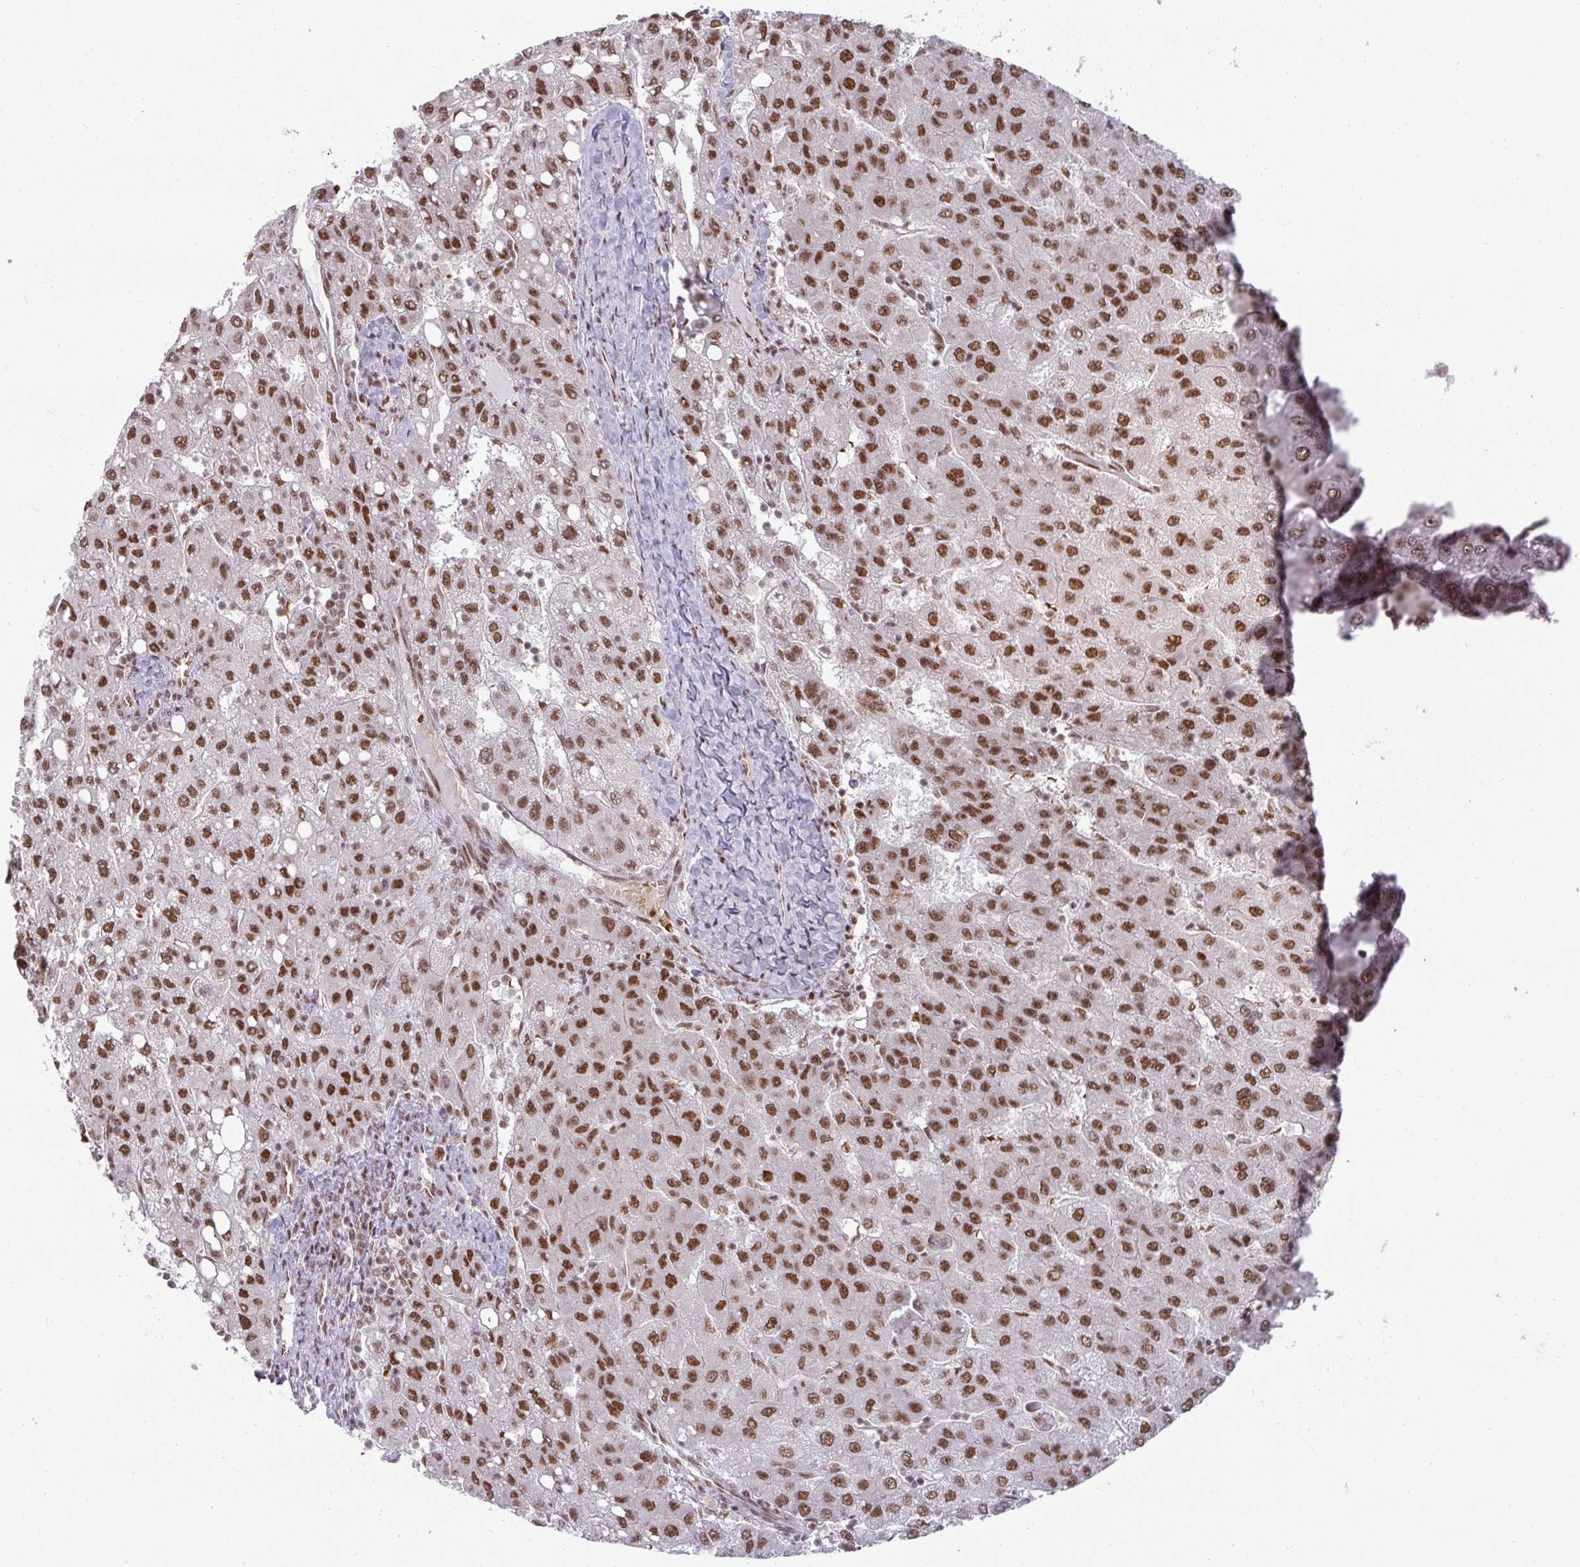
{"staining": {"intensity": "moderate", "quantity": ">75%", "location": "nuclear"}, "tissue": "liver cancer", "cell_type": "Tumor cells", "image_type": "cancer", "snomed": [{"axis": "morphology", "description": "Carcinoma, Hepatocellular, NOS"}, {"axis": "topography", "description": "Liver"}], "caption": "A micrograph showing moderate nuclear staining in about >75% of tumor cells in liver hepatocellular carcinoma, as visualized by brown immunohistochemical staining.", "gene": "NCOA5", "patient": {"sex": "female", "age": 82}}